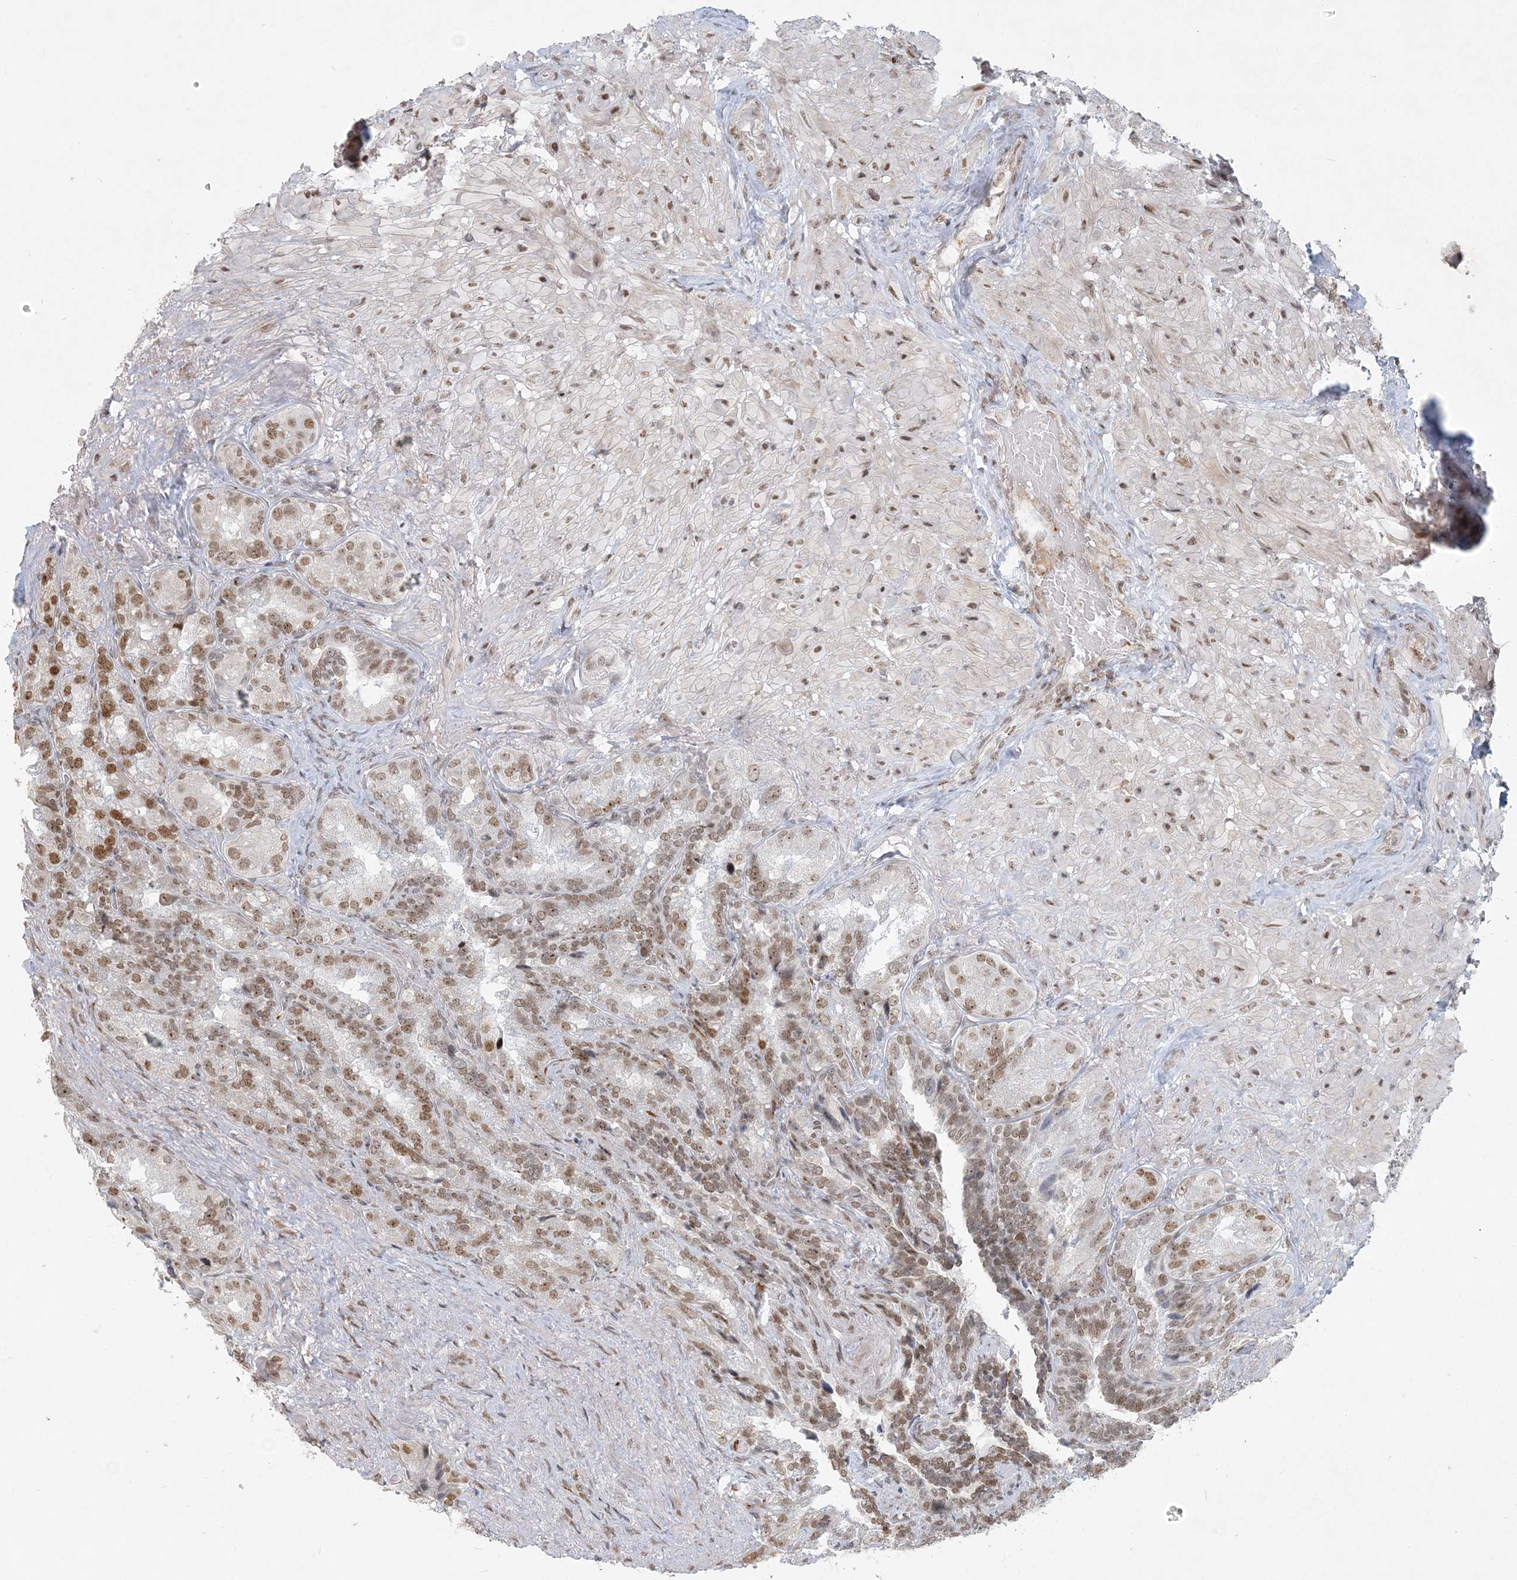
{"staining": {"intensity": "moderate", "quantity": ">75%", "location": "nuclear"}, "tissue": "seminal vesicle", "cell_type": "Glandular cells", "image_type": "normal", "snomed": [{"axis": "morphology", "description": "Normal tissue, NOS"}, {"axis": "topography", "description": "Seminal veicle"}, {"axis": "topography", "description": "Peripheral nerve tissue"}], "caption": "Immunohistochemical staining of unremarkable human seminal vesicle displays moderate nuclear protein expression in approximately >75% of glandular cells.", "gene": "BAZ1B", "patient": {"sex": "male", "age": 63}}